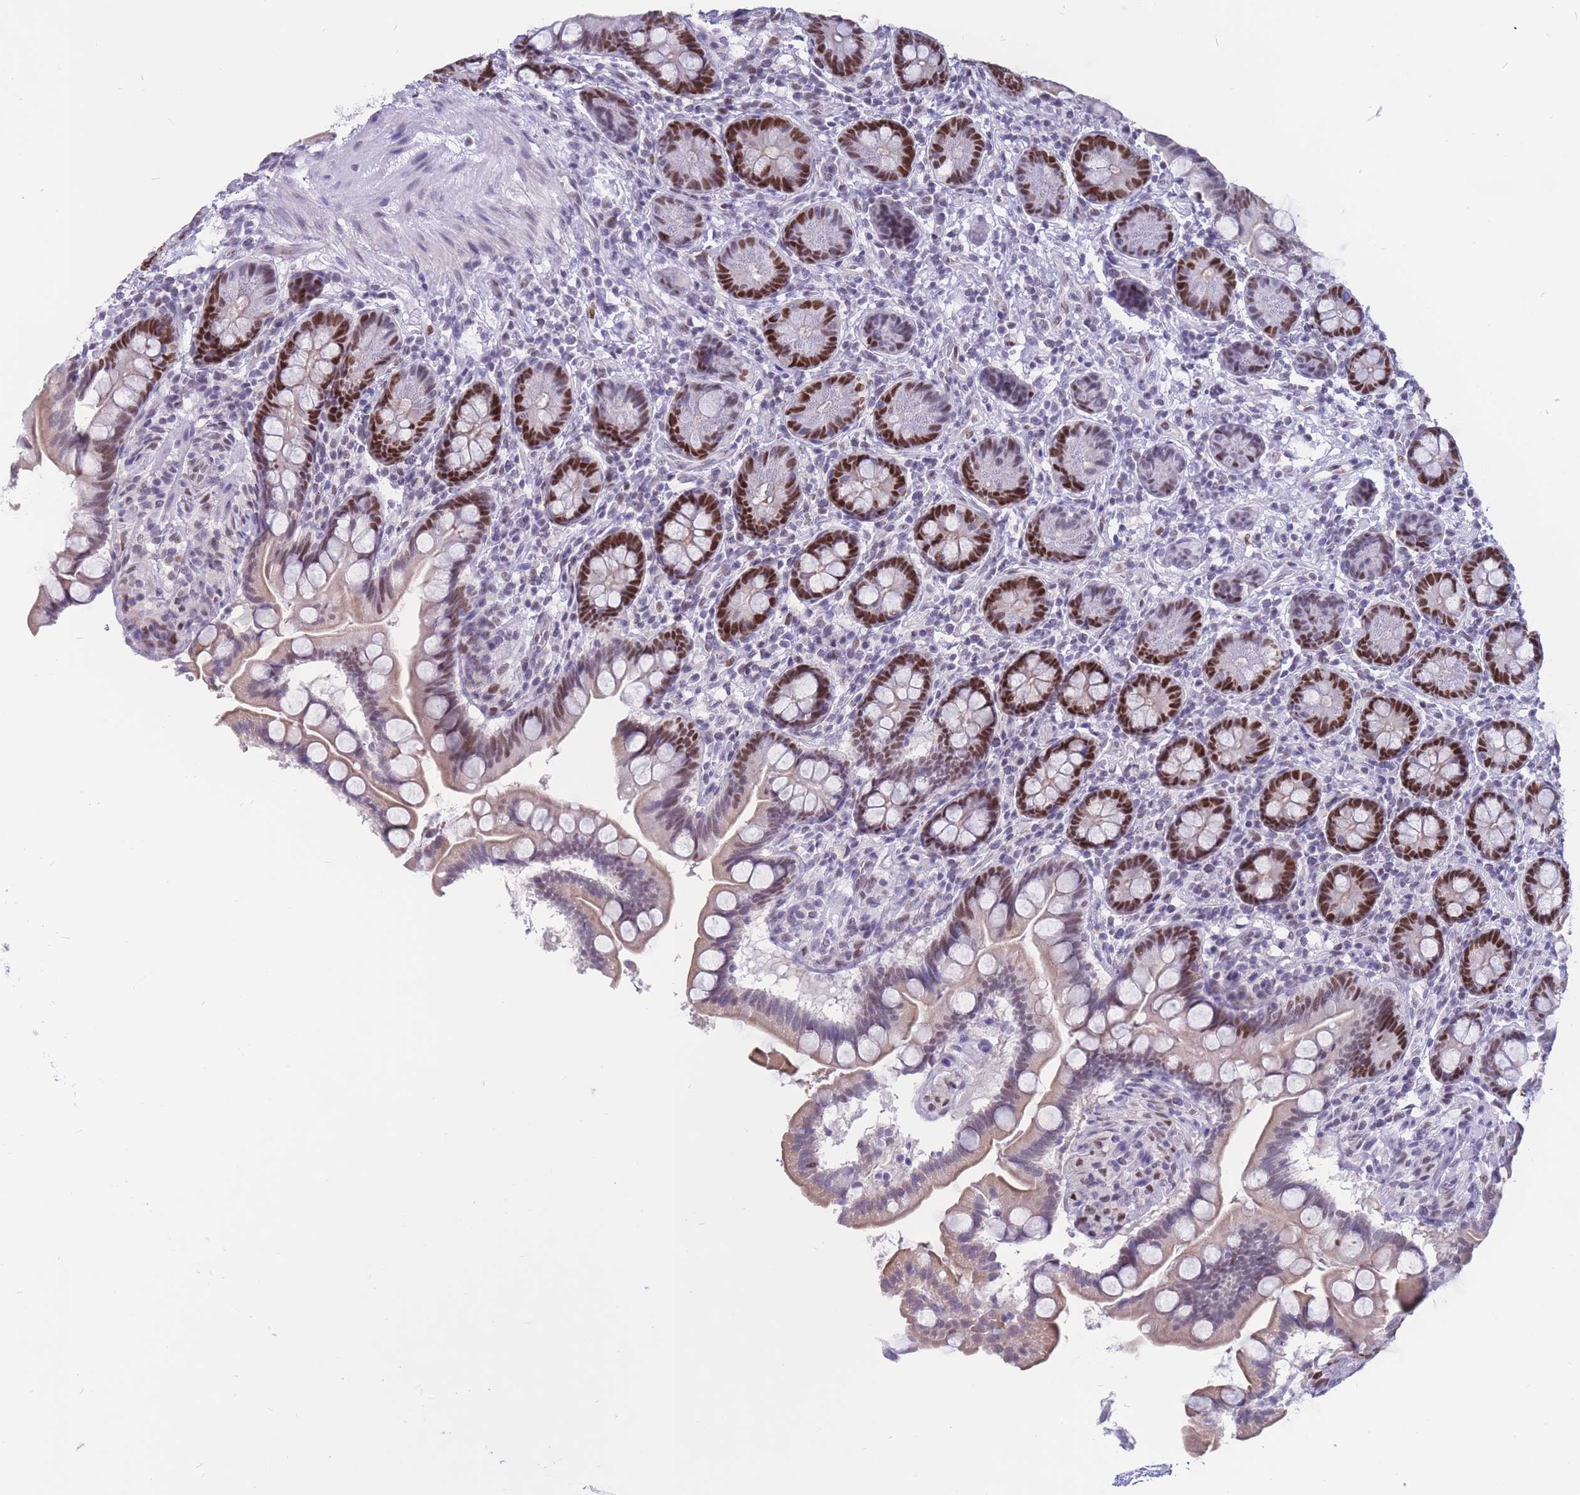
{"staining": {"intensity": "strong", "quantity": "25%-75%", "location": "nuclear"}, "tissue": "small intestine", "cell_type": "Glandular cells", "image_type": "normal", "snomed": [{"axis": "morphology", "description": "Normal tissue, NOS"}, {"axis": "topography", "description": "Small intestine"}], "caption": "This image exhibits benign small intestine stained with immunohistochemistry (IHC) to label a protein in brown. The nuclear of glandular cells show strong positivity for the protein. Nuclei are counter-stained blue.", "gene": "NASP", "patient": {"sex": "female", "age": 64}}